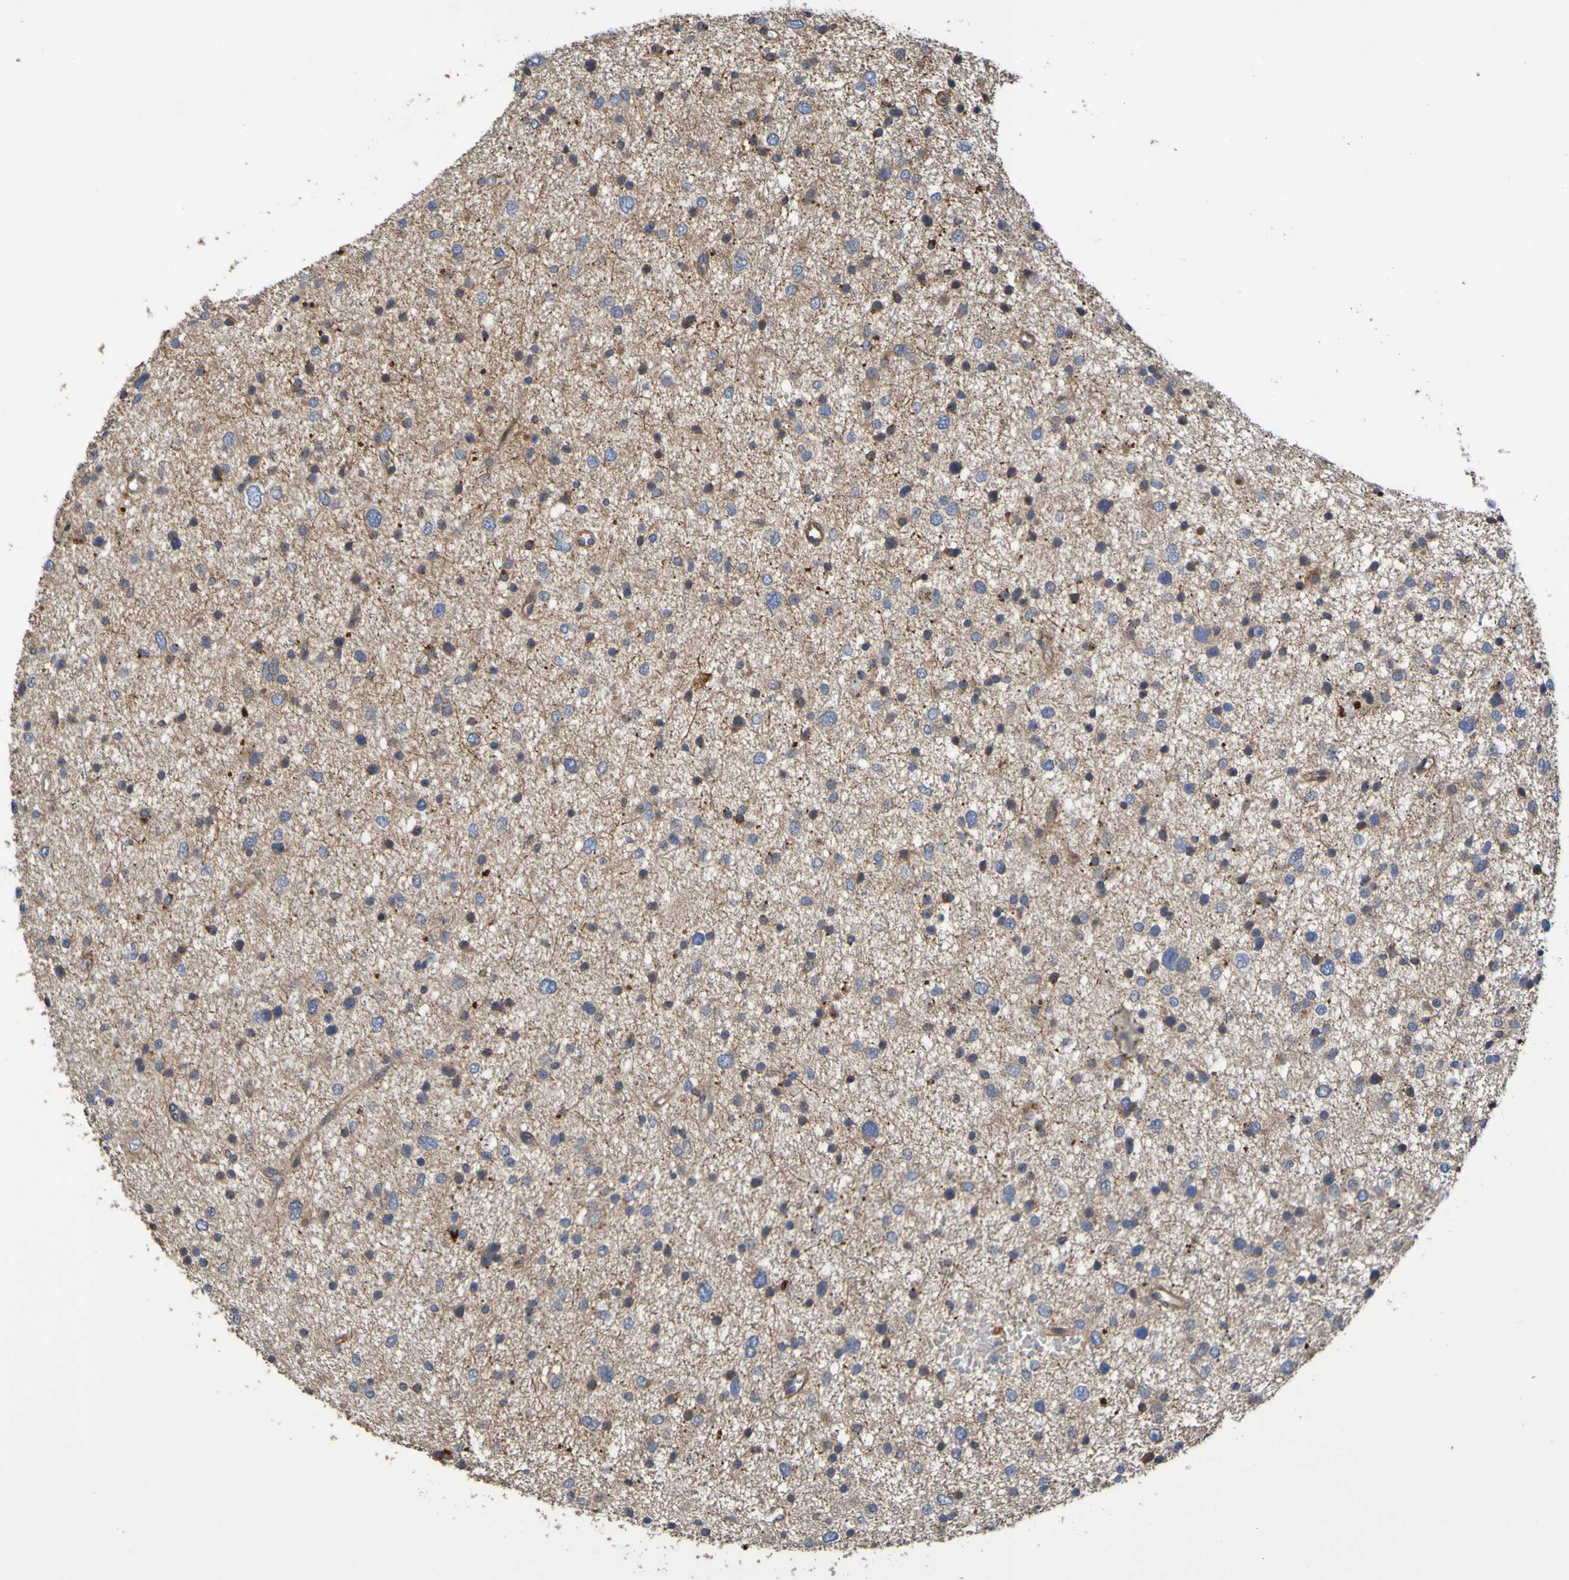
{"staining": {"intensity": "moderate", "quantity": "25%-75%", "location": "cytoplasmic/membranous"}, "tissue": "glioma", "cell_type": "Tumor cells", "image_type": "cancer", "snomed": [{"axis": "morphology", "description": "Glioma, malignant, Low grade"}, {"axis": "topography", "description": "Brain"}], "caption": "Protein expression analysis of glioma shows moderate cytoplasmic/membranous staining in about 25%-75% of tumor cells.", "gene": "UCN", "patient": {"sex": "female", "age": 37}}